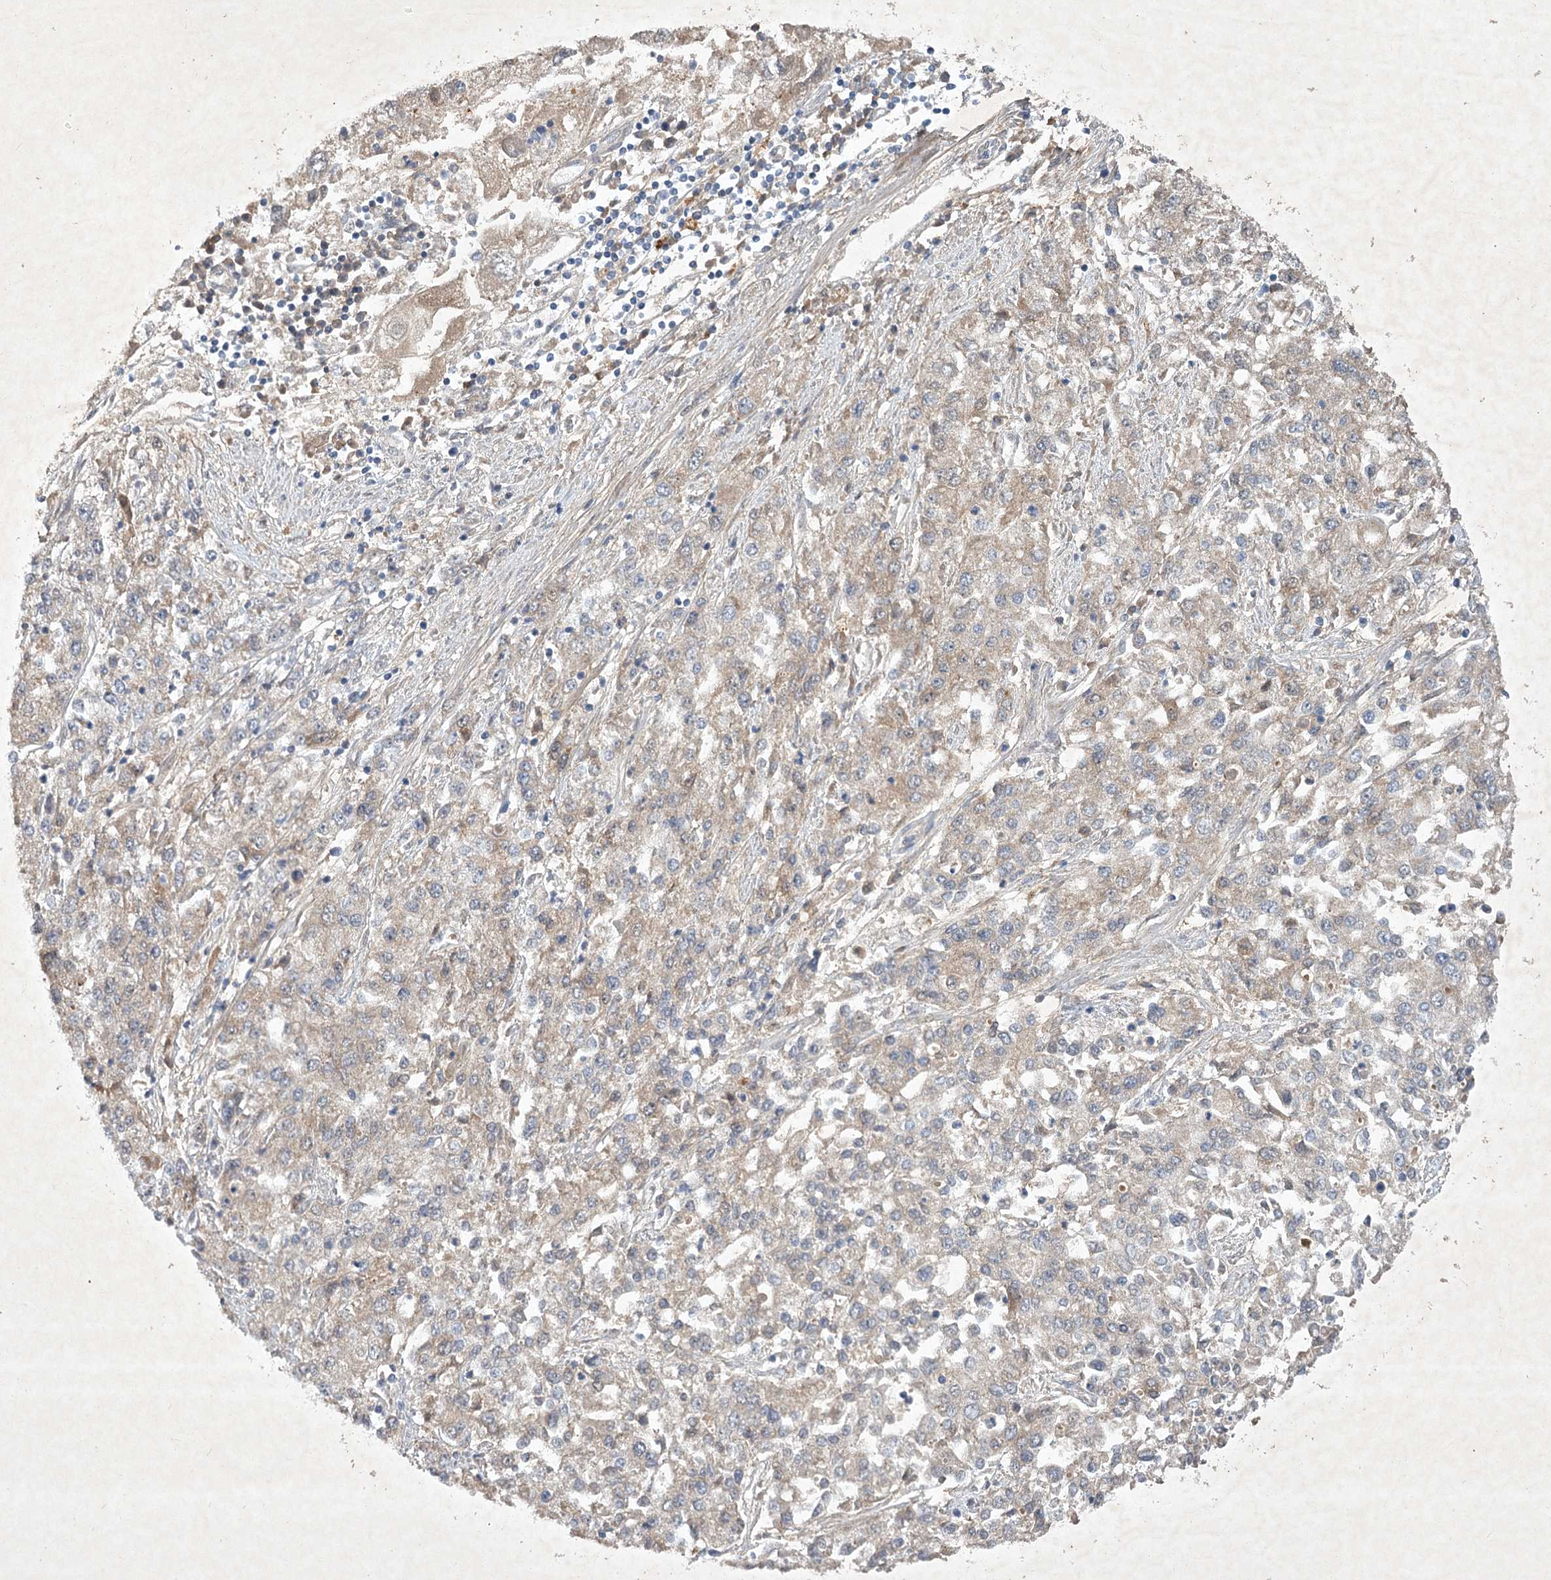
{"staining": {"intensity": "weak", "quantity": "25%-75%", "location": "cytoplasmic/membranous"}, "tissue": "endometrial cancer", "cell_type": "Tumor cells", "image_type": "cancer", "snomed": [{"axis": "morphology", "description": "Adenocarcinoma, NOS"}, {"axis": "topography", "description": "Endometrium"}], "caption": "The photomicrograph exhibits staining of endometrial cancer (adenocarcinoma), revealing weak cytoplasmic/membranous protein expression (brown color) within tumor cells.", "gene": "PYROXD2", "patient": {"sex": "female", "age": 49}}